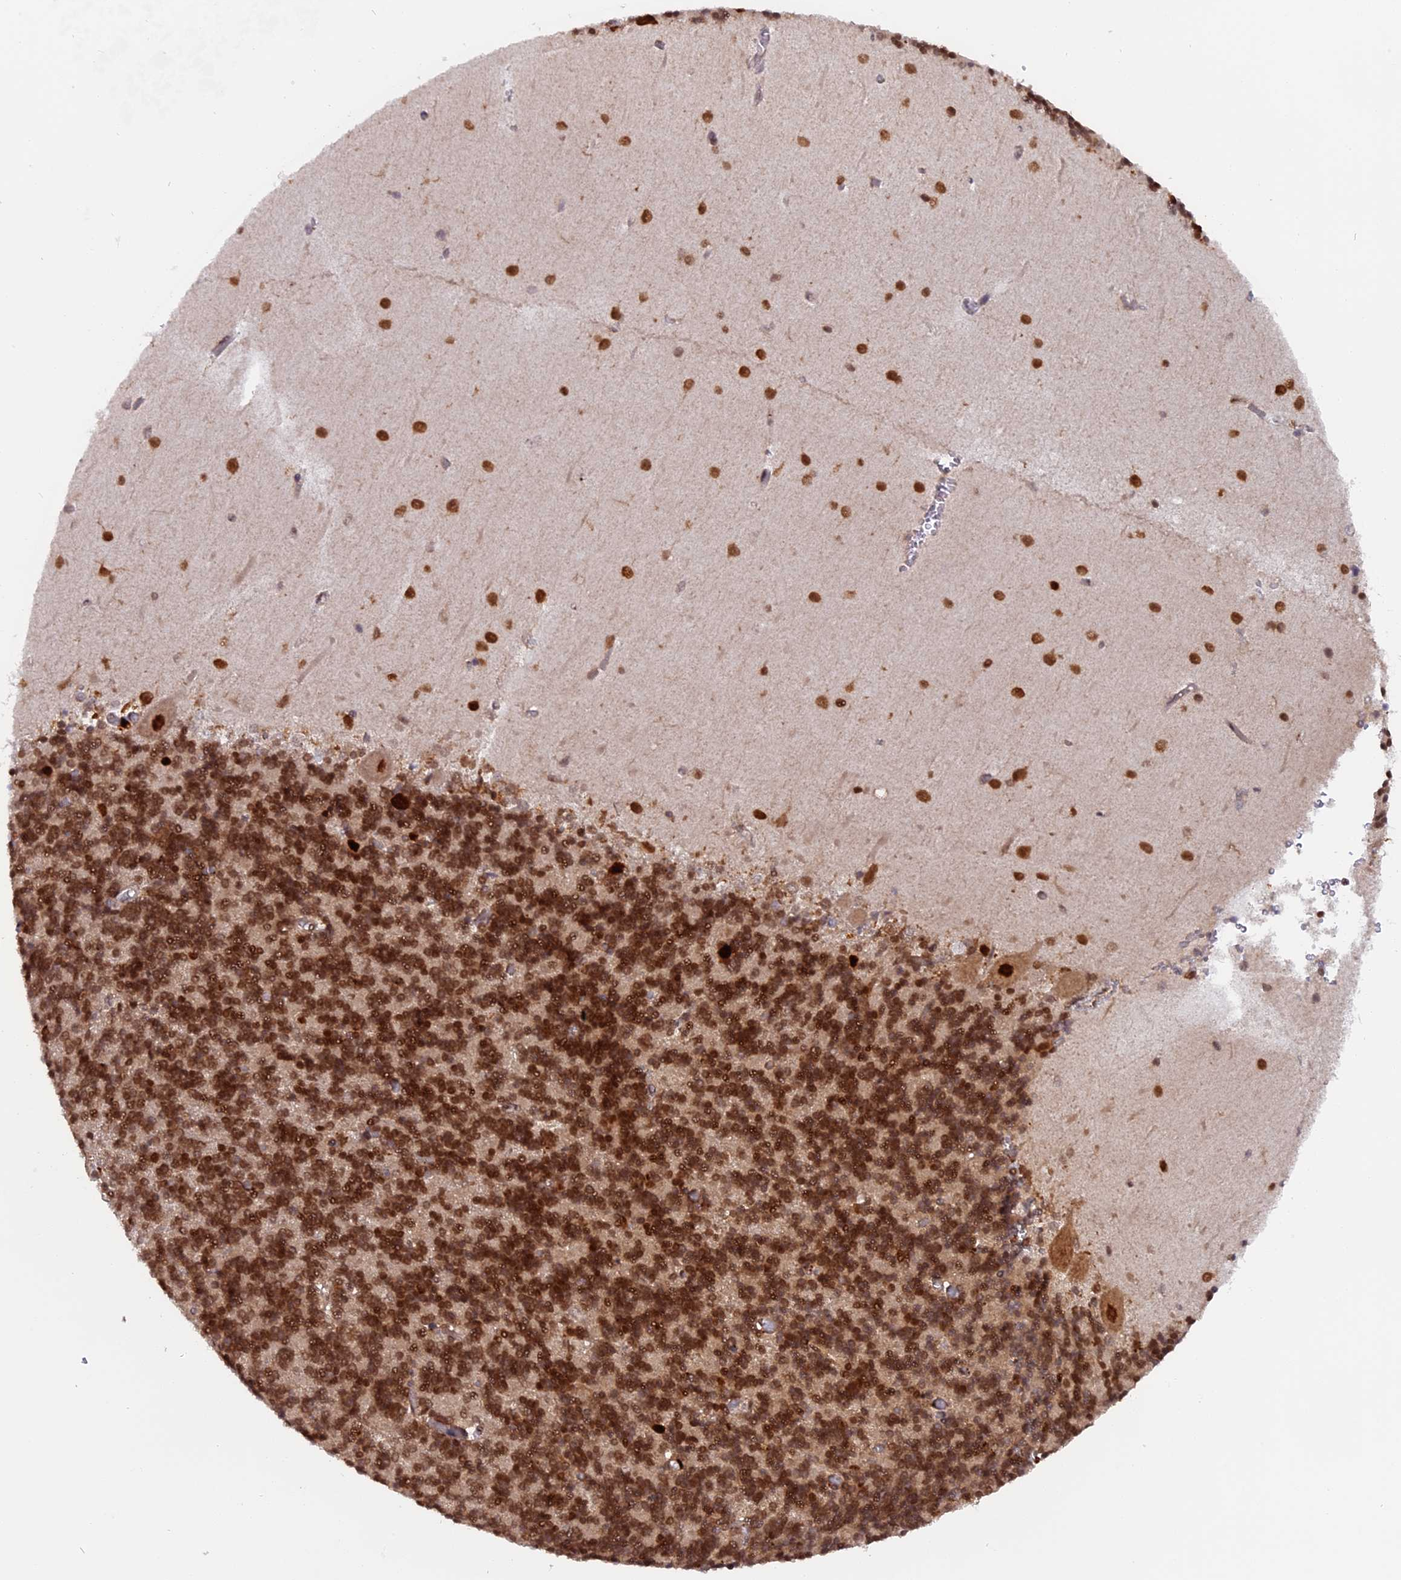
{"staining": {"intensity": "strong", "quantity": "25%-75%", "location": "nuclear"}, "tissue": "cerebellum", "cell_type": "Cells in granular layer", "image_type": "normal", "snomed": [{"axis": "morphology", "description": "Normal tissue, NOS"}, {"axis": "topography", "description": "Cerebellum"}], "caption": "Strong nuclear protein positivity is seen in about 25%-75% of cells in granular layer in cerebellum.", "gene": "RAMACL", "patient": {"sex": "male", "age": 37}}